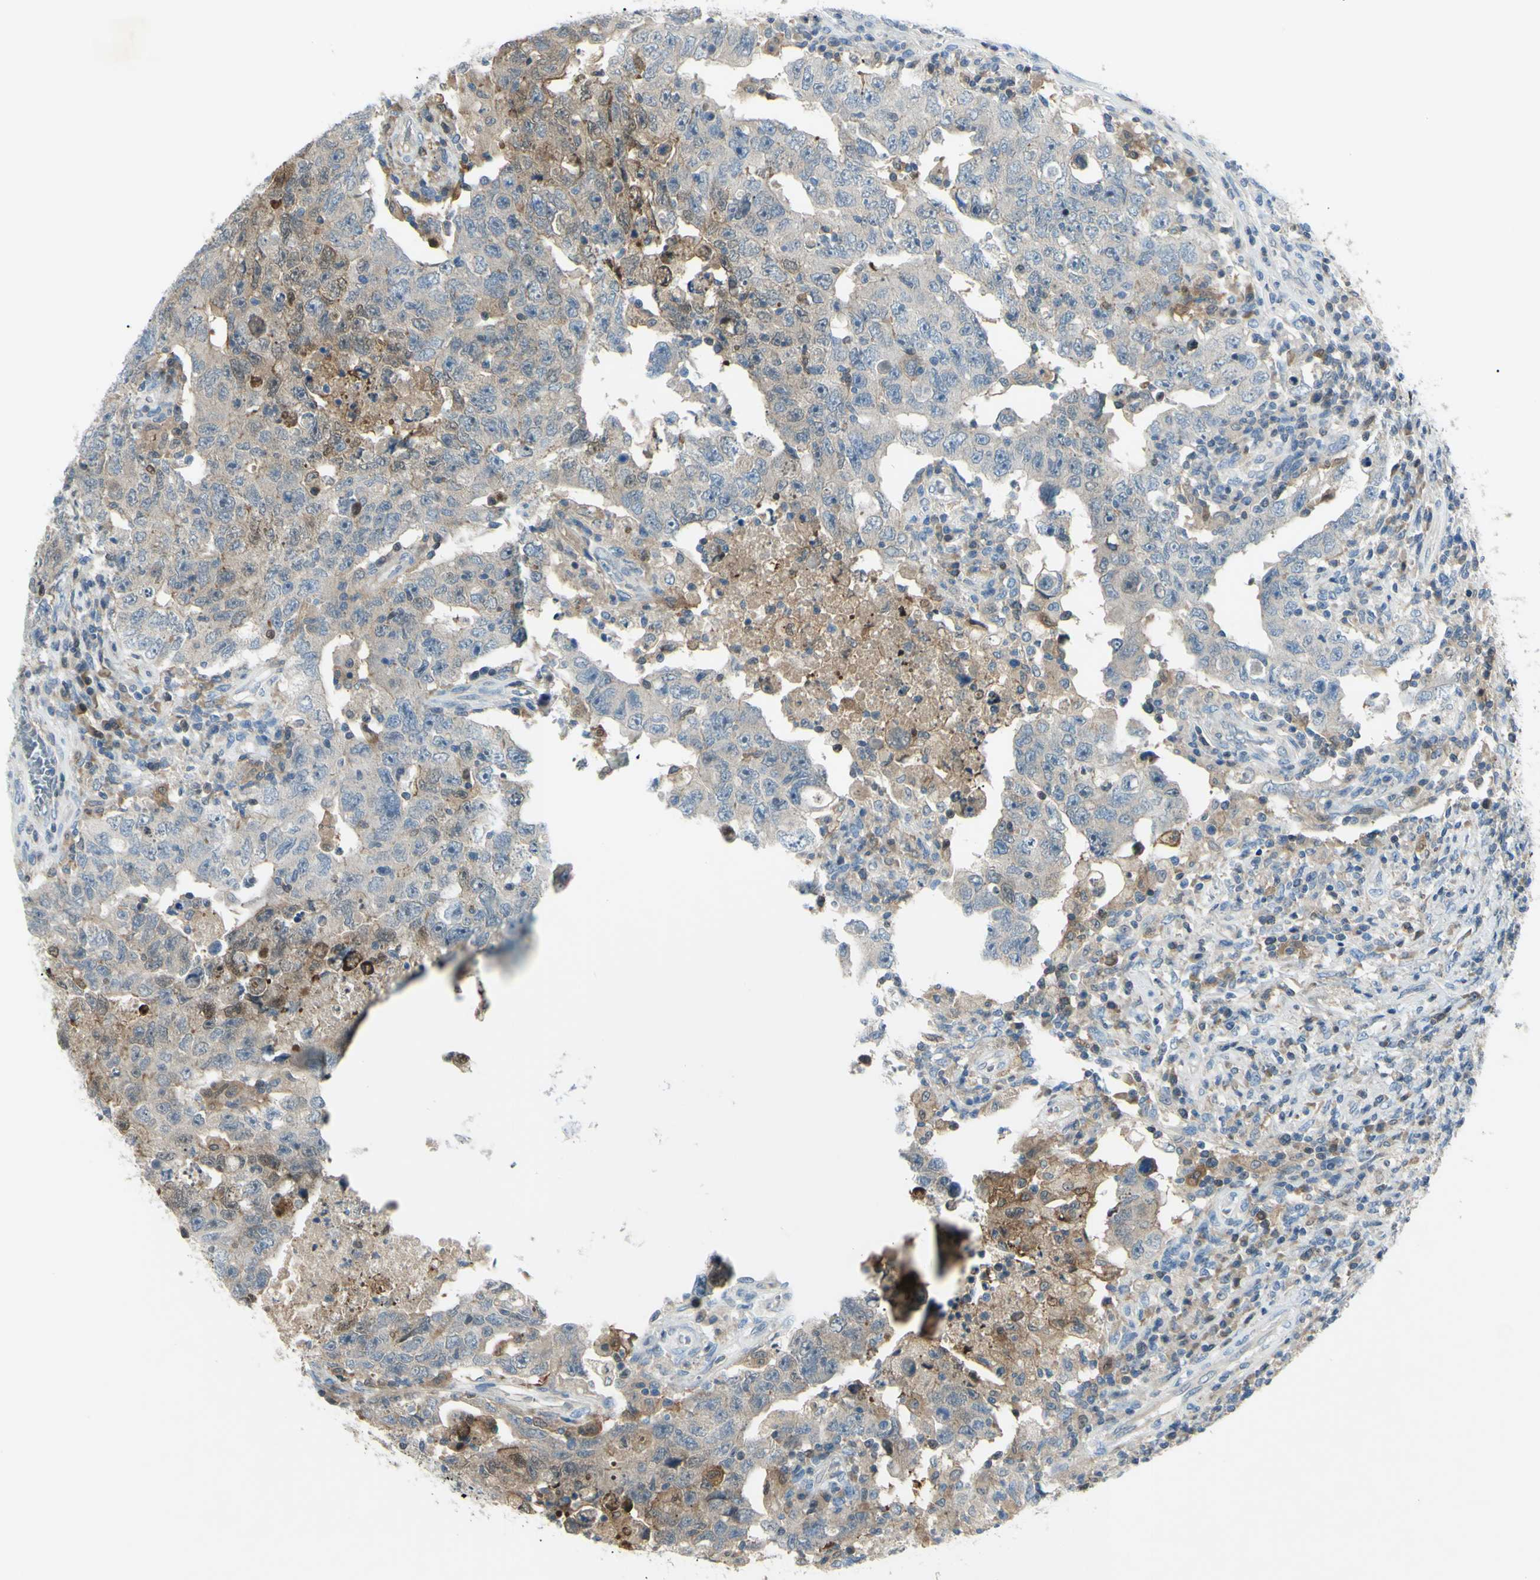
{"staining": {"intensity": "moderate", "quantity": "<25%", "location": "cytoplasmic/membranous"}, "tissue": "testis cancer", "cell_type": "Tumor cells", "image_type": "cancer", "snomed": [{"axis": "morphology", "description": "Carcinoma, Embryonal, NOS"}, {"axis": "topography", "description": "Testis"}], "caption": "IHC (DAB) staining of testis embryonal carcinoma demonstrates moderate cytoplasmic/membranous protein staining in approximately <25% of tumor cells.", "gene": "C1orf159", "patient": {"sex": "male", "age": 26}}